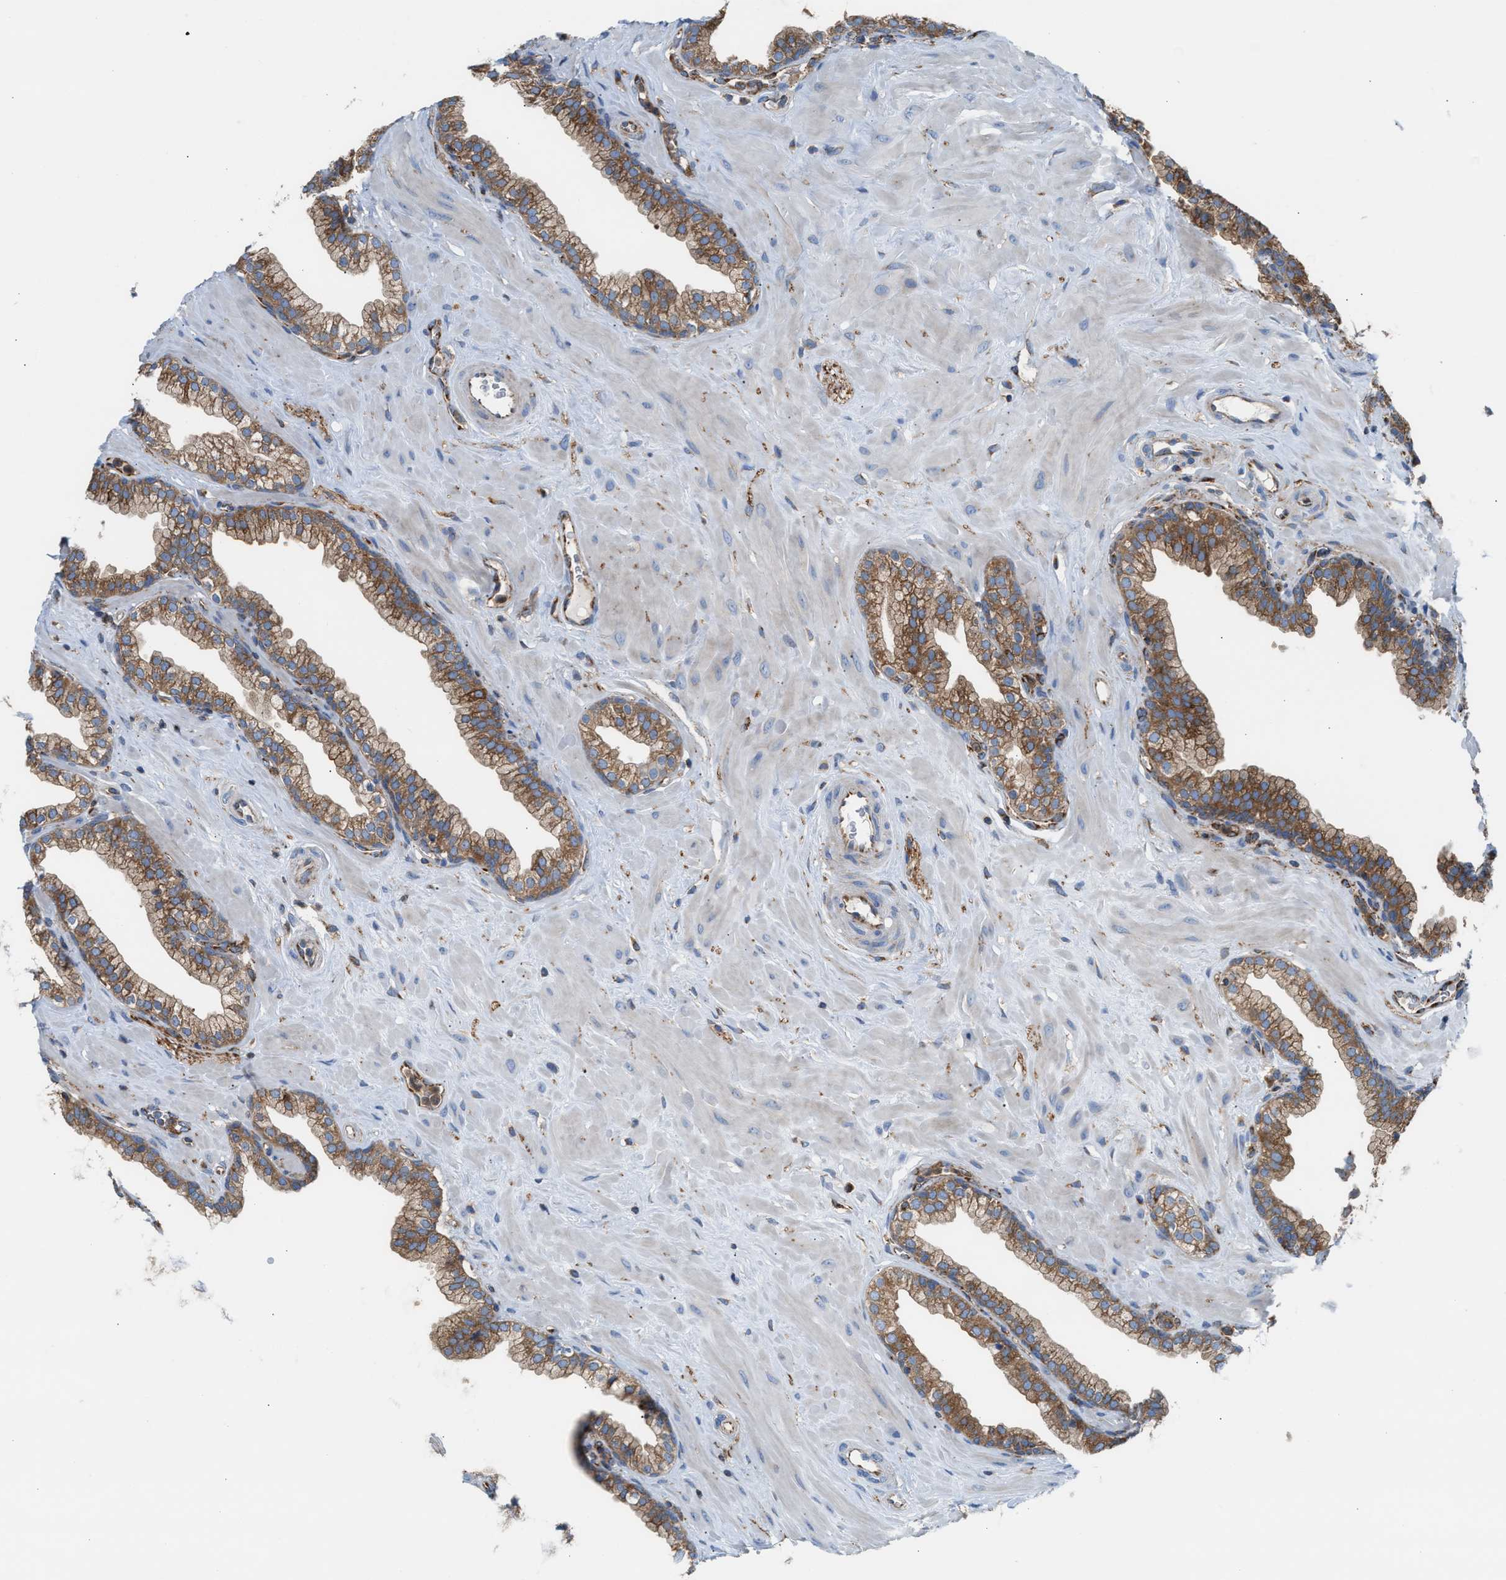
{"staining": {"intensity": "strong", "quantity": ">75%", "location": "cytoplasmic/membranous"}, "tissue": "prostate", "cell_type": "Glandular cells", "image_type": "normal", "snomed": [{"axis": "morphology", "description": "Normal tissue, NOS"}, {"axis": "morphology", "description": "Urothelial carcinoma, Low grade"}, {"axis": "topography", "description": "Urinary bladder"}, {"axis": "topography", "description": "Prostate"}], "caption": "Prostate stained with DAB (3,3'-diaminobenzidine) IHC demonstrates high levels of strong cytoplasmic/membranous positivity in approximately >75% of glandular cells. (DAB (3,3'-diaminobenzidine) IHC with brightfield microscopy, high magnification).", "gene": "TBC1D15", "patient": {"sex": "male", "age": 60}}